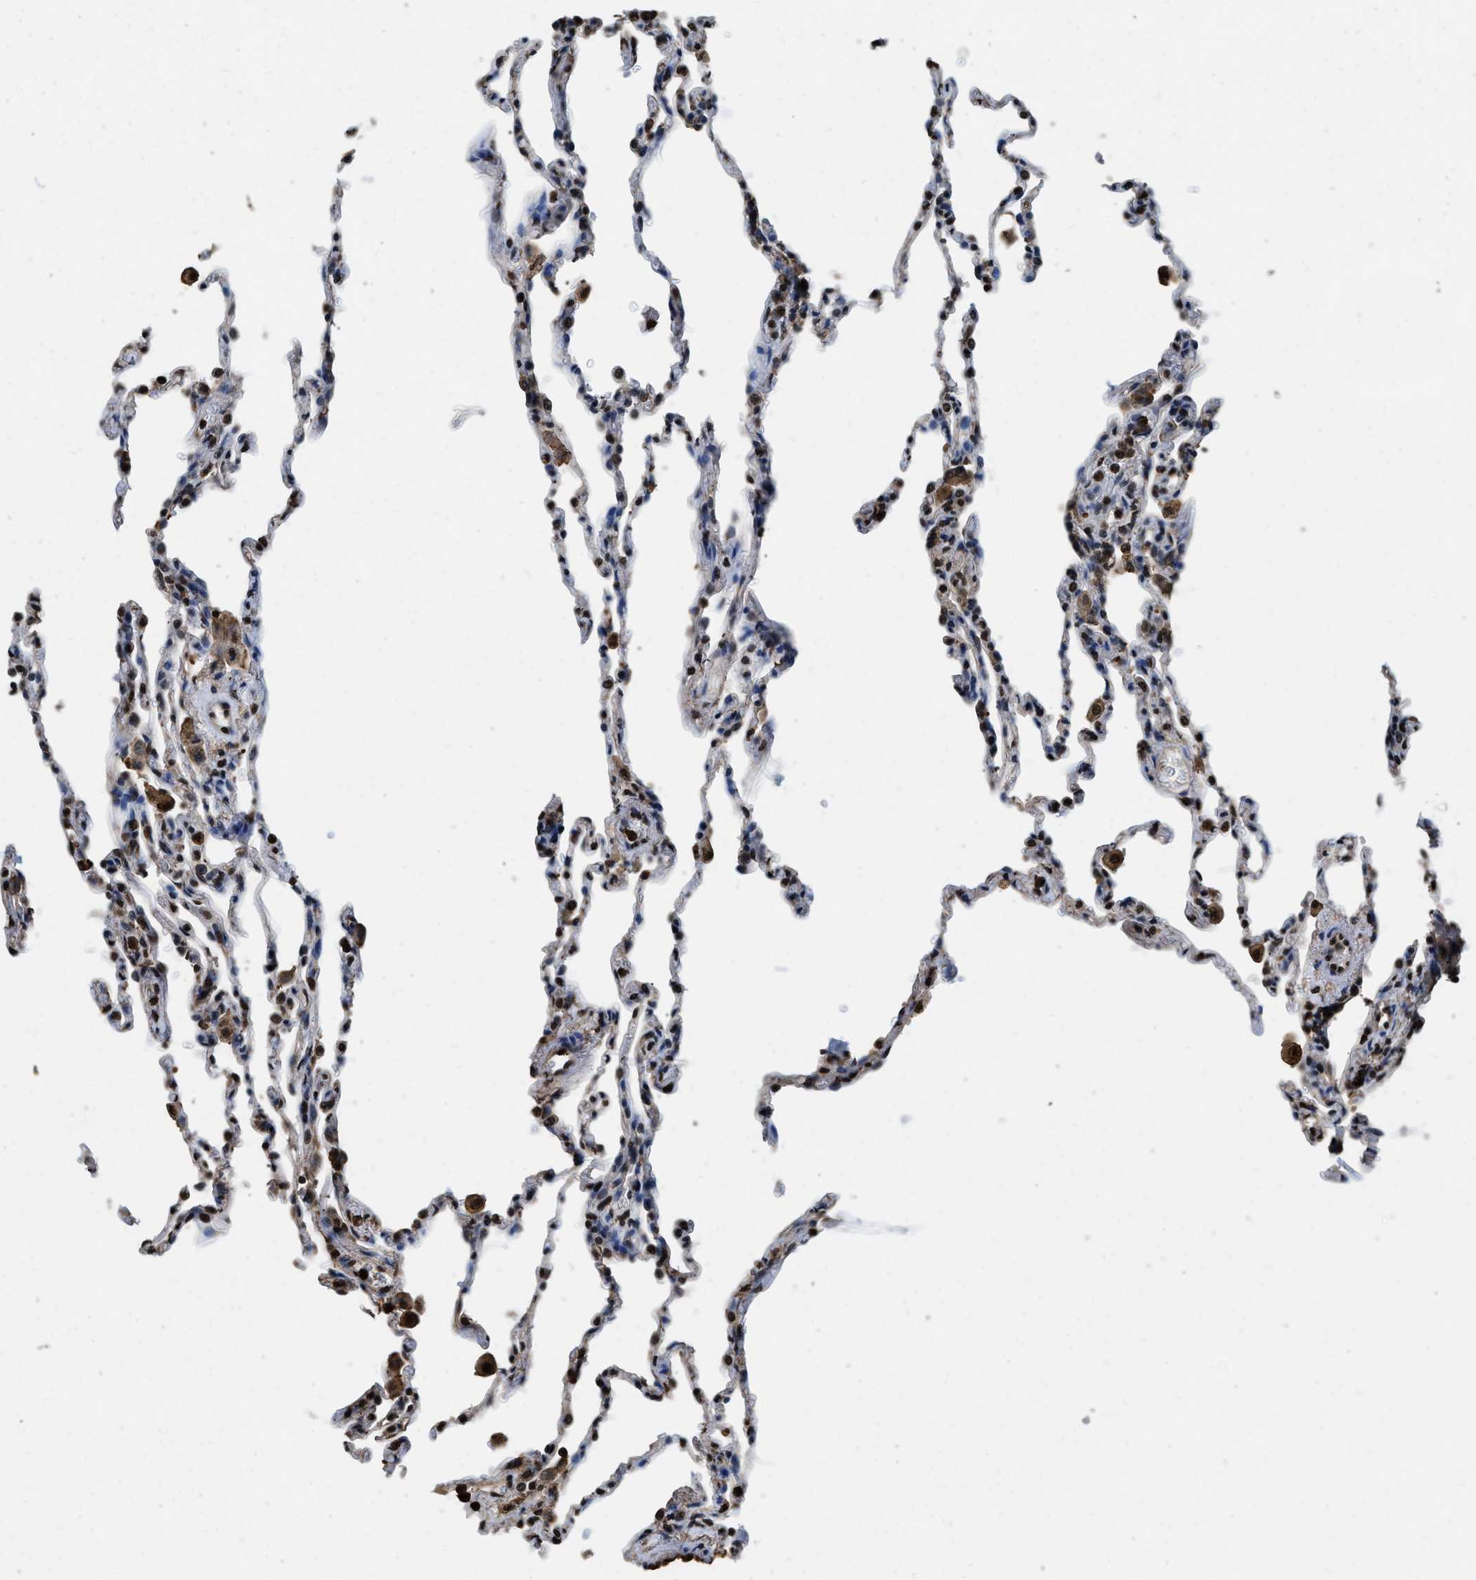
{"staining": {"intensity": "strong", "quantity": "25%-75%", "location": "nuclear"}, "tissue": "lung", "cell_type": "Alveolar cells", "image_type": "normal", "snomed": [{"axis": "morphology", "description": "Normal tissue, NOS"}, {"axis": "topography", "description": "Lung"}], "caption": "Immunohistochemical staining of benign human lung exhibits 25%-75% levels of strong nuclear protein expression in about 25%-75% of alveolar cells.", "gene": "GAPDH", "patient": {"sex": "male", "age": 59}}